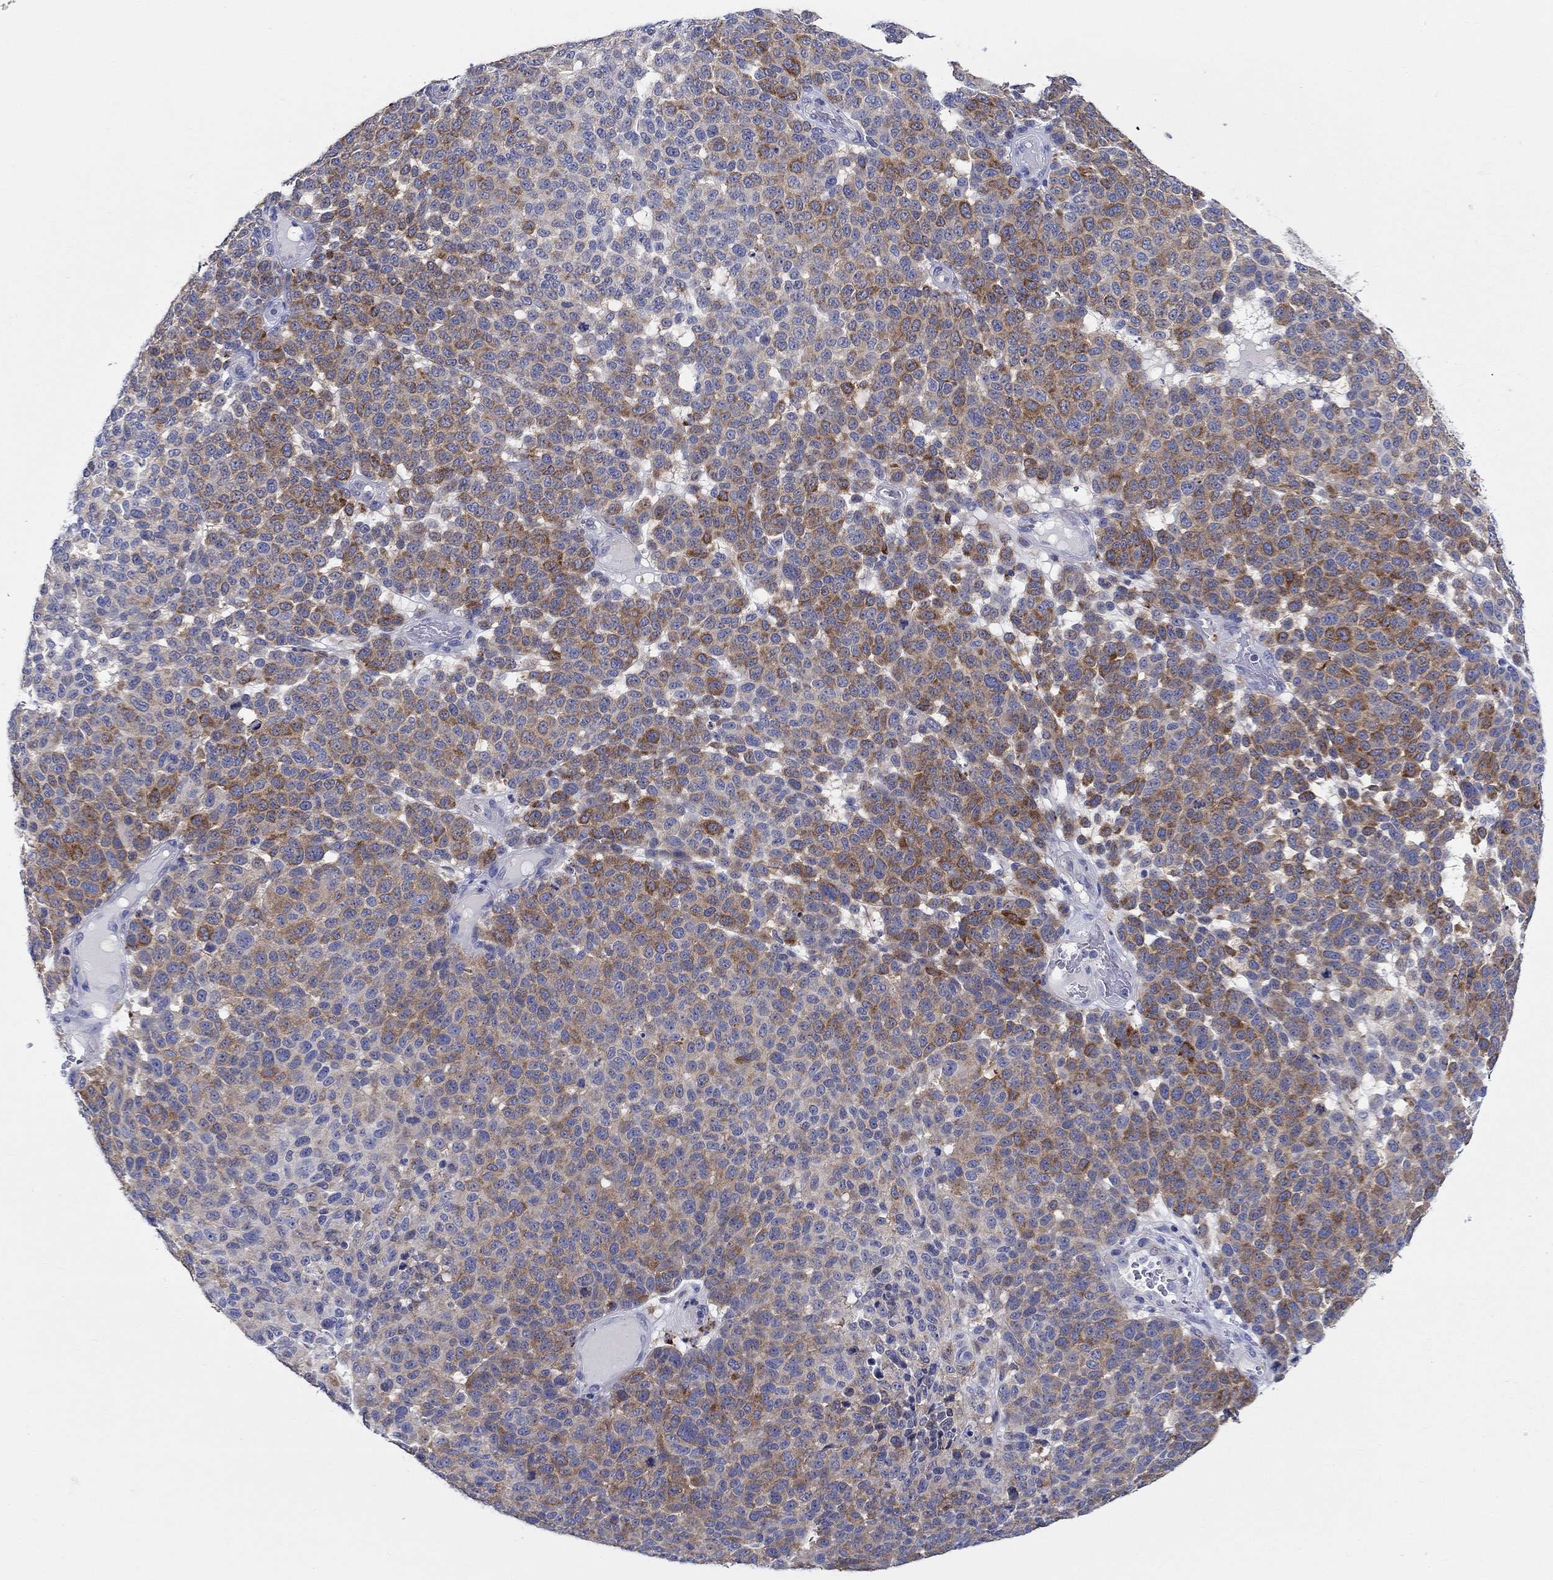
{"staining": {"intensity": "strong", "quantity": "<25%", "location": "cytoplasmic/membranous"}, "tissue": "melanoma", "cell_type": "Tumor cells", "image_type": "cancer", "snomed": [{"axis": "morphology", "description": "Malignant melanoma, NOS"}, {"axis": "topography", "description": "Skin"}], "caption": "DAB (3,3'-diaminobenzidine) immunohistochemical staining of human melanoma displays strong cytoplasmic/membranous protein expression in approximately <25% of tumor cells.", "gene": "RAP1GAP", "patient": {"sex": "female", "age": 95}}